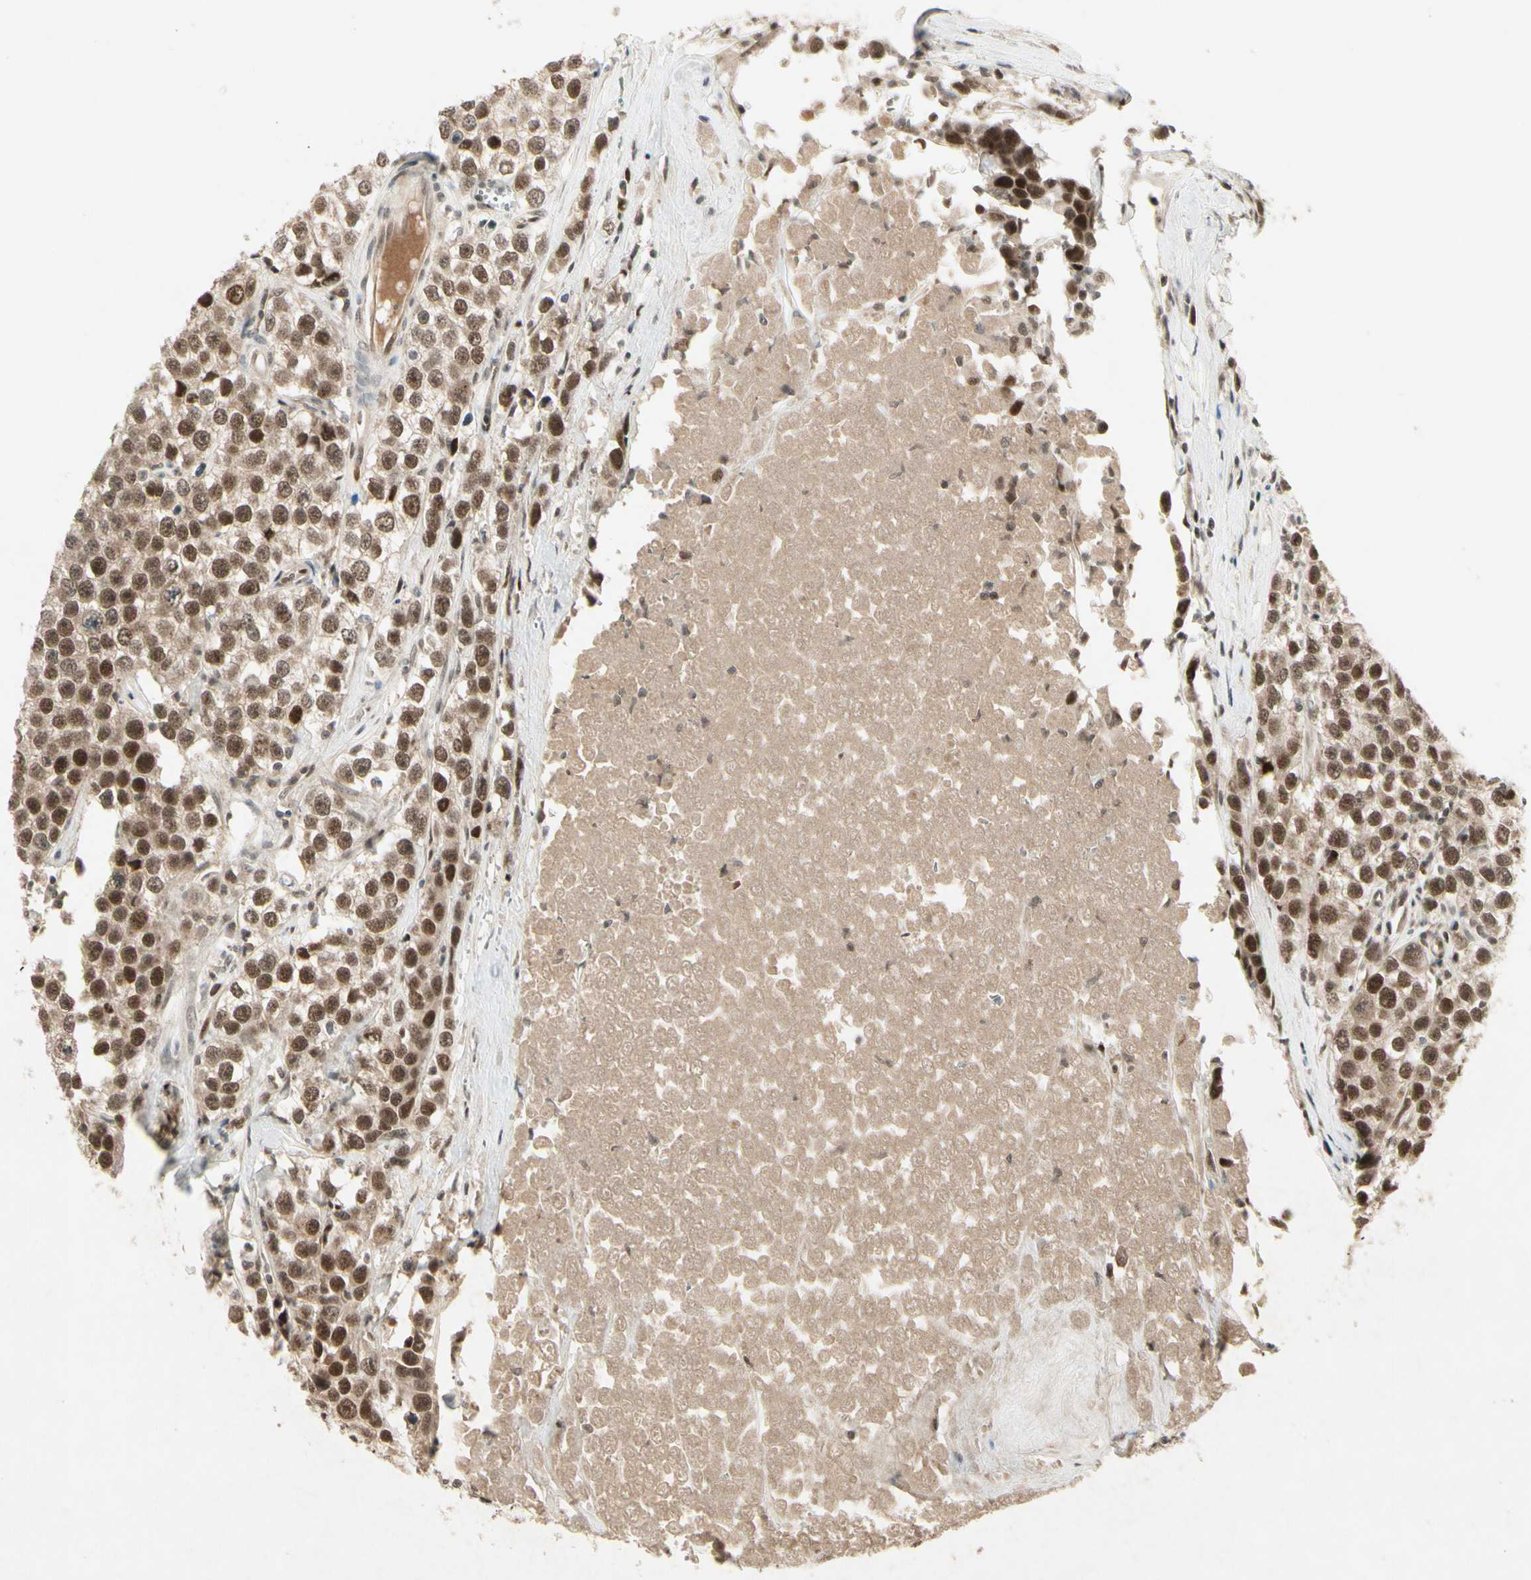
{"staining": {"intensity": "moderate", "quantity": ">75%", "location": "nuclear"}, "tissue": "testis cancer", "cell_type": "Tumor cells", "image_type": "cancer", "snomed": [{"axis": "morphology", "description": "Seminoma, NOS"}, {"axis": "morphology", "description": "Carcinoma, Embryonal, NOS"}, {"axis": "topography", "description": "Testis"}], "caption": "About >75% of tumor cells in testis cancer (seminoma) demonstrate moderate nuclear protein positivity as visualized by brown immunohistochemical staining.", "gene": "CDK11A", "patient": {"sex": "male", "age": 52}}